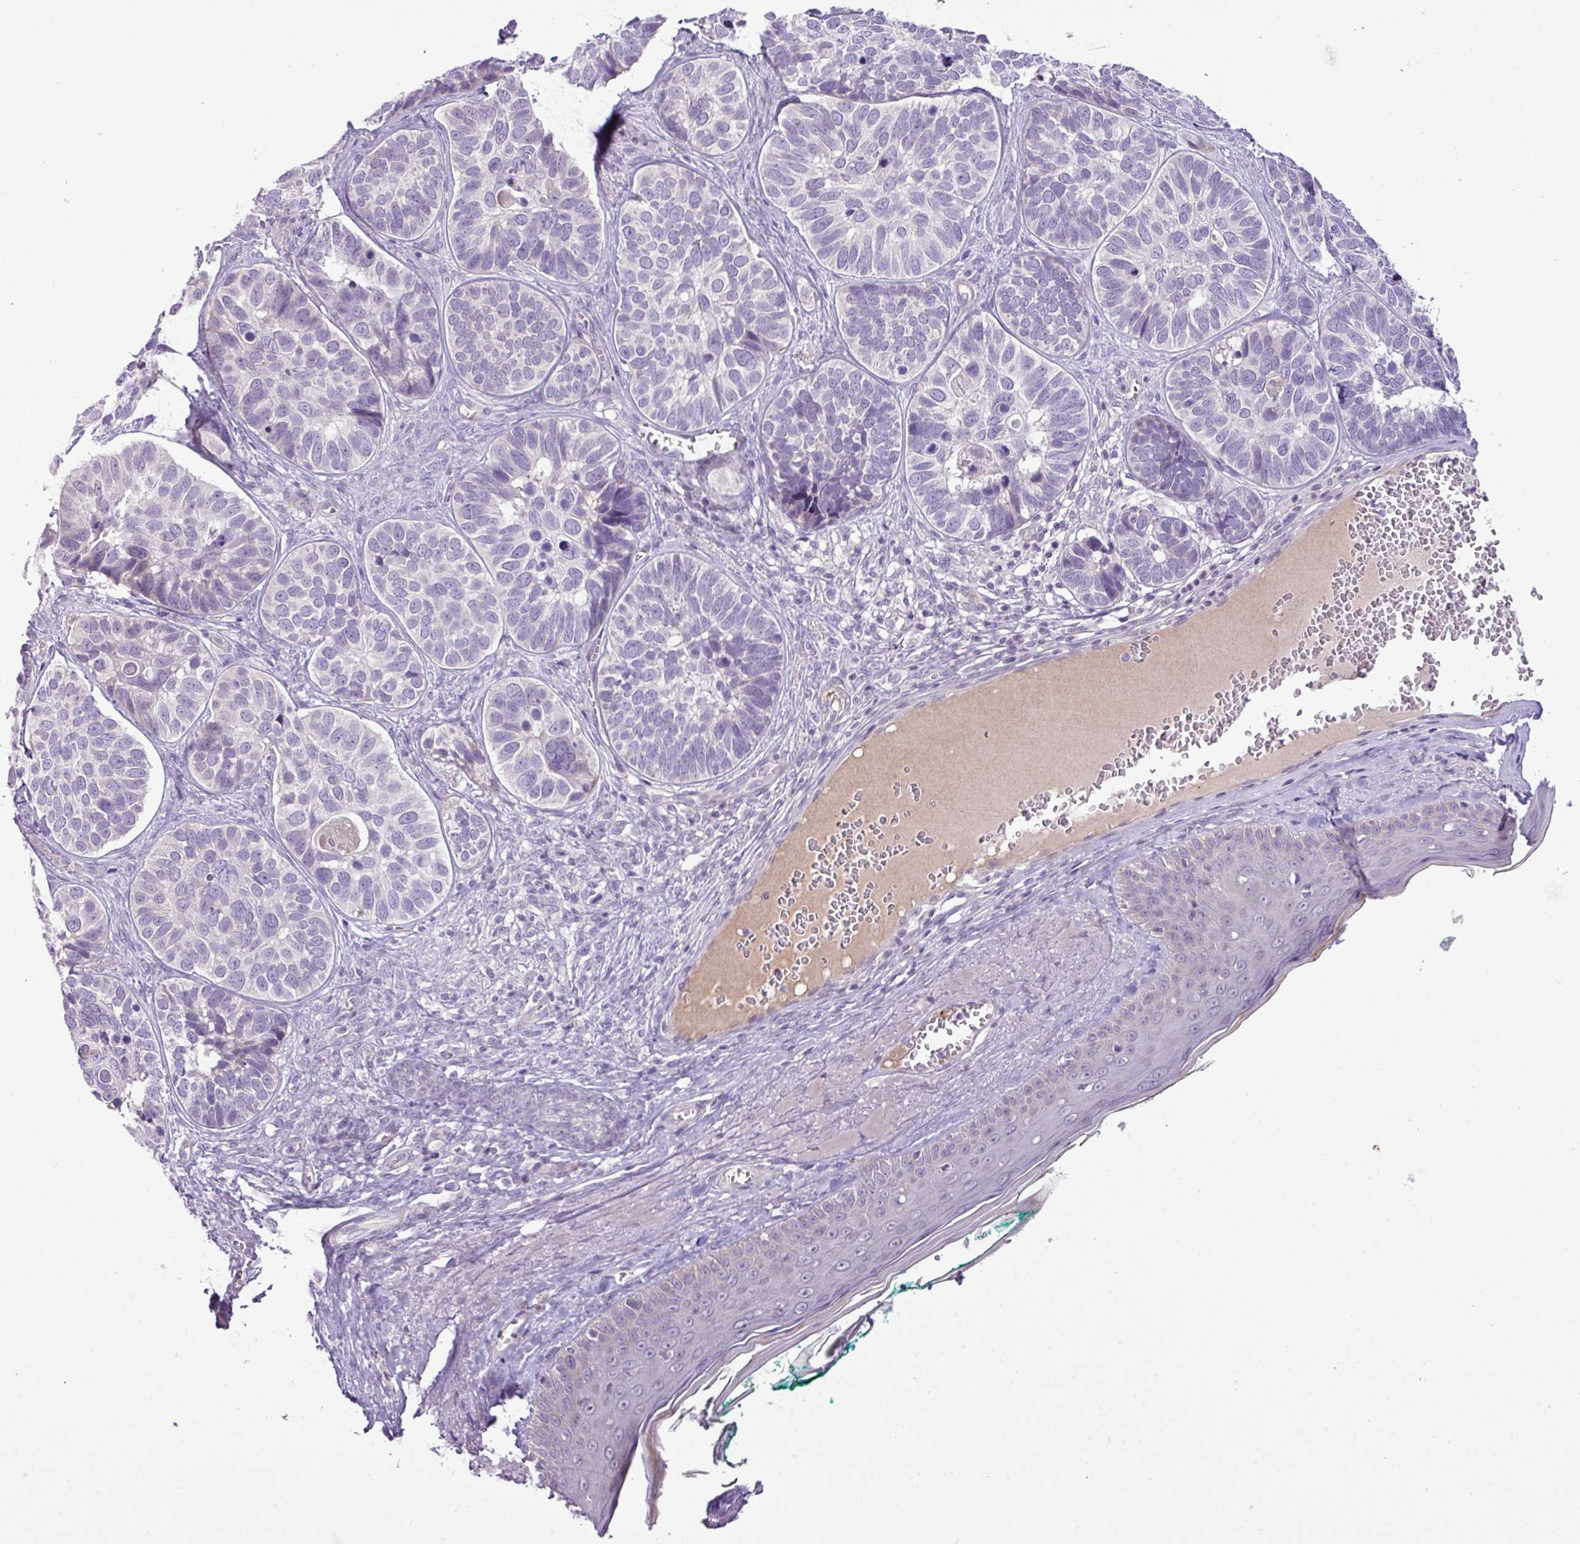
{"staining": {"intensity": "negative", "quantity": "none", "location": "none"}, "tissue": "skin cancer", "cell_type": "Tumor cells", "image_type": "cancer", "snomed": [{"axis": "morphology", "description": "Basal cell carcinoma"}, {"axis": "topography", "description": "Skin"}], "caption": "Tumor cells show no significant protein expression in skin cancer (basal cell carcinoma).", "gene": "DNAJB13", "patient": {"sex": "male", "age": 62}}